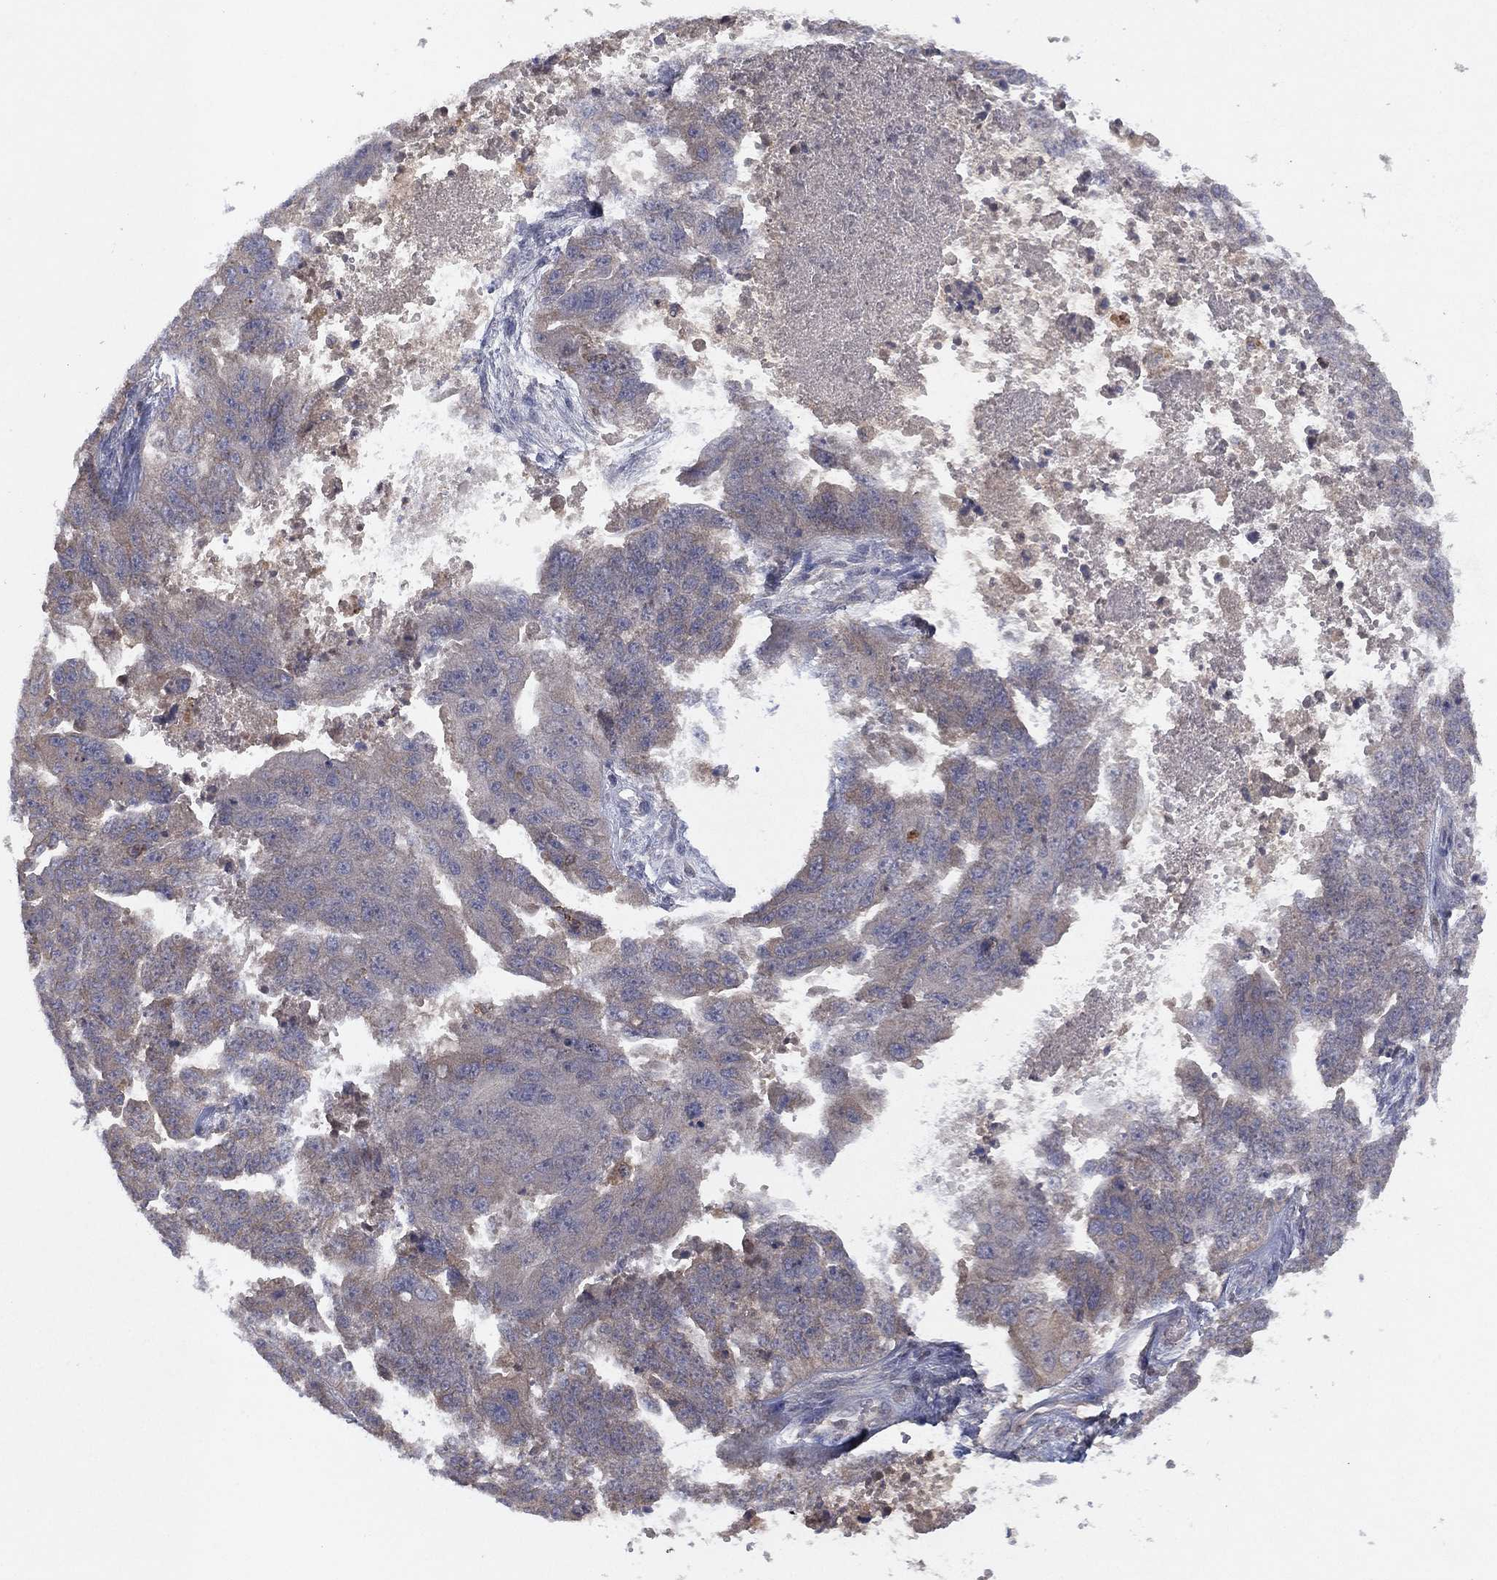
{"staining": {"intensity": "weak", "quantity": "<25%", "location": "cytoplasmic/membranous"}, "tissue": "ovarian cancer", "cell_type": "Tumor cells", "image_type": "cancer", "snomed": [{"axis": "morphology", "description": "Cystadenocarcinoma, serous, NOS"}, {"axis": "topography", "description": "Ovary"}], "caption": "A photomicrograph of human ovarian cancer (serous cystadenocarcinoma) is negative for staining in tumor cells.", "gene": "DOCK8", "patient": {"sex": "female", "age": 58}}